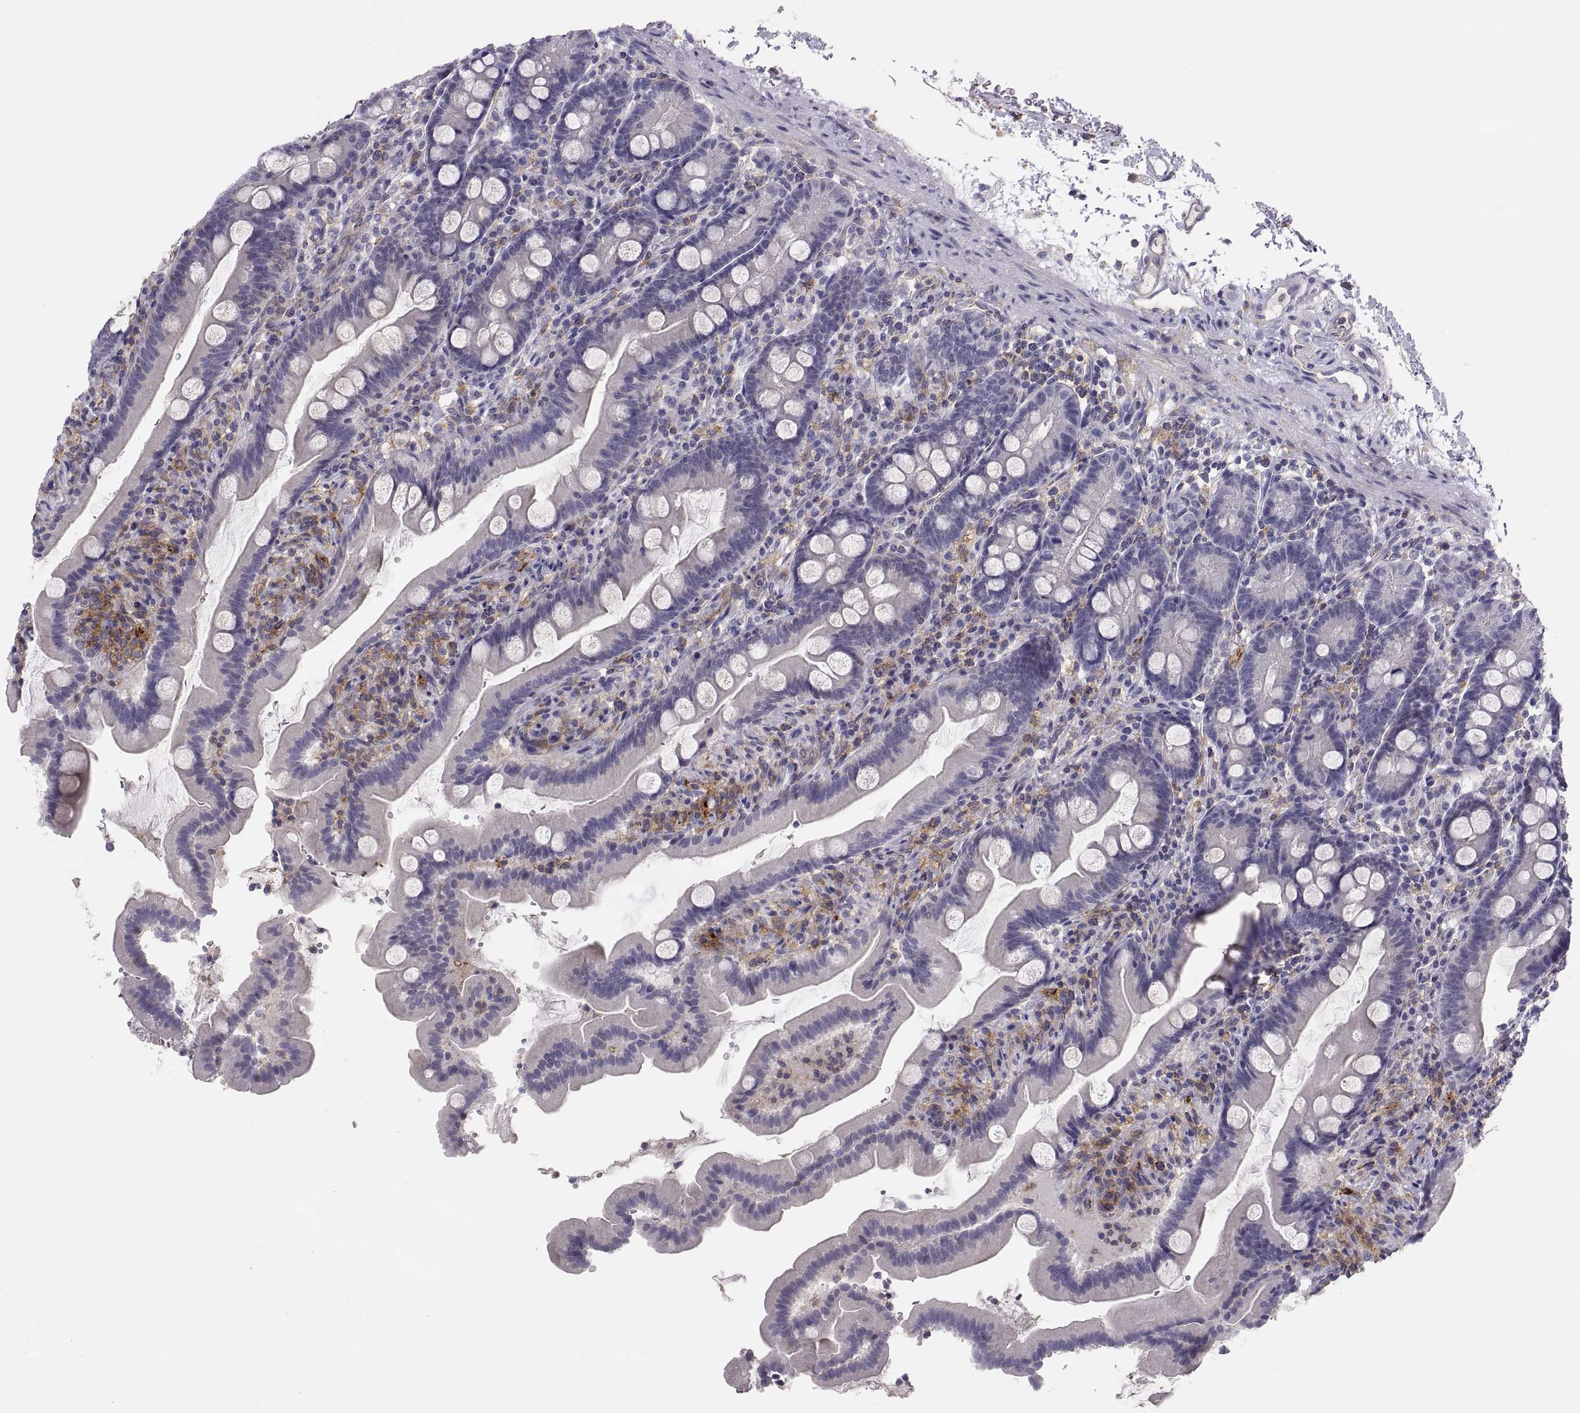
{"staining": {"intensity": "negative", "quantity": "none", "location": "none"}, "tissue": "small intestine", "cell_type": "Glandular cells", "image_type": "normal", "snomed": [{"axis": "morphology", "description": "Normal tissue, NOS"}, {"axis": "topography", "description": "Small intestine"}], "caption": "The image exhibits no significant staining in glandular cells of small intestine. (DAB (3,3'-diaminobenzidine) immunohistochemistry (IHC) visualized using brightfield microscopy, high magnification).", "gene": "RALB", "patient": {"sex": "female", "age": 44}}